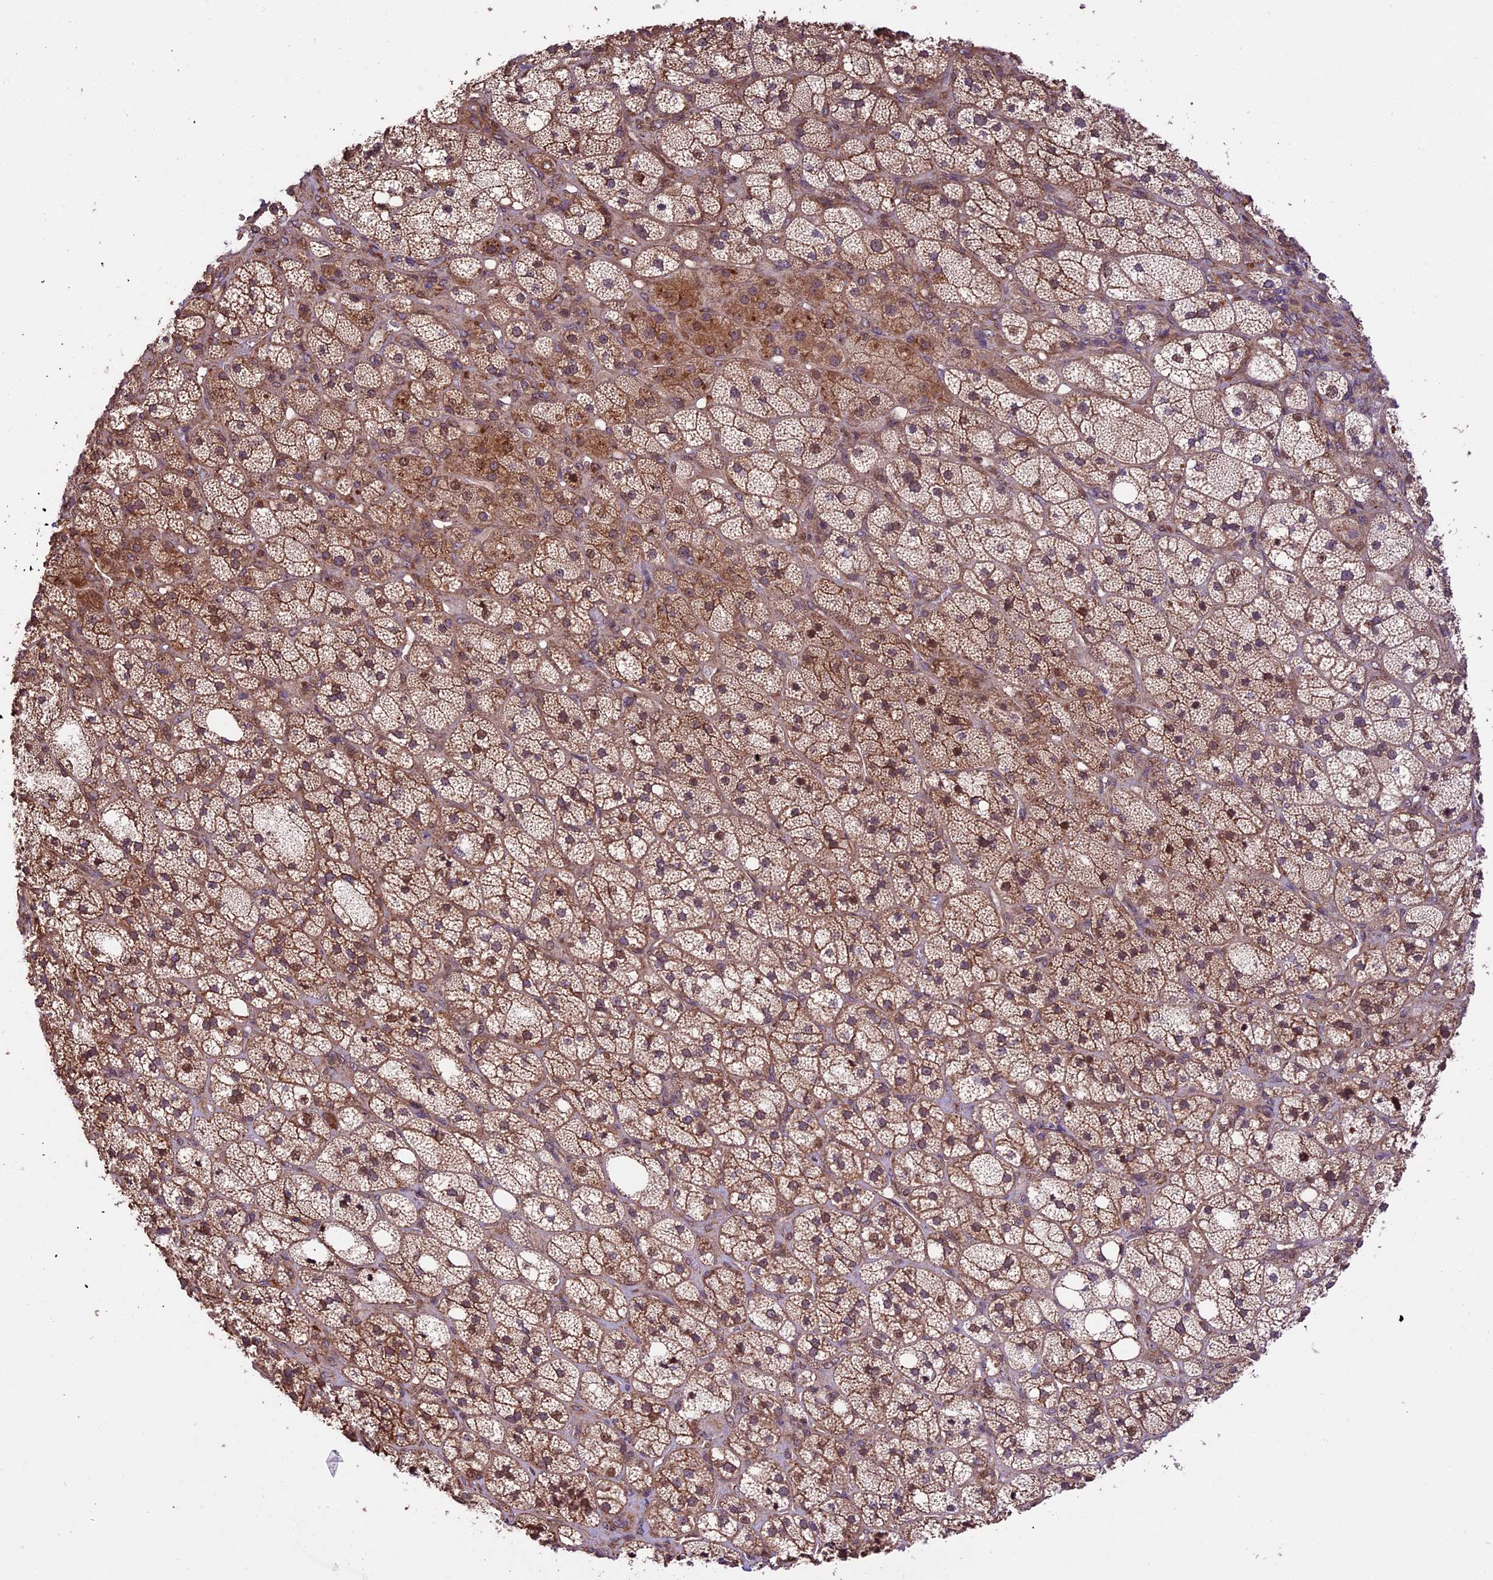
{"staining": {"intensity": "moderate", "quantity": ">75%", "location": "cytoplasmic/membranous,nuclear"}, "tissue": "adrenal gland", "cell_type": "Glandular cells", "image_type": "normal", "snomed": [{"axis": "morphology", "description": "Normal tissue, NOS"}, {"axis": "topography", "description": "Adrenal gland"}], "caption": "Immunohistochemistry photomicrograph of benign adrenal gland: human adrenal gland stained using immunohistochemistry (IHC) displays medium levels of moderate protein expression localized specifically in the cytoplasmic/membranous,nuclear of glandular cells, appearing as a cytoplasmic/membranous,nuclear brown color.", "gene": "HDAC5", "patient": {"sex": "male", "age": 61}}